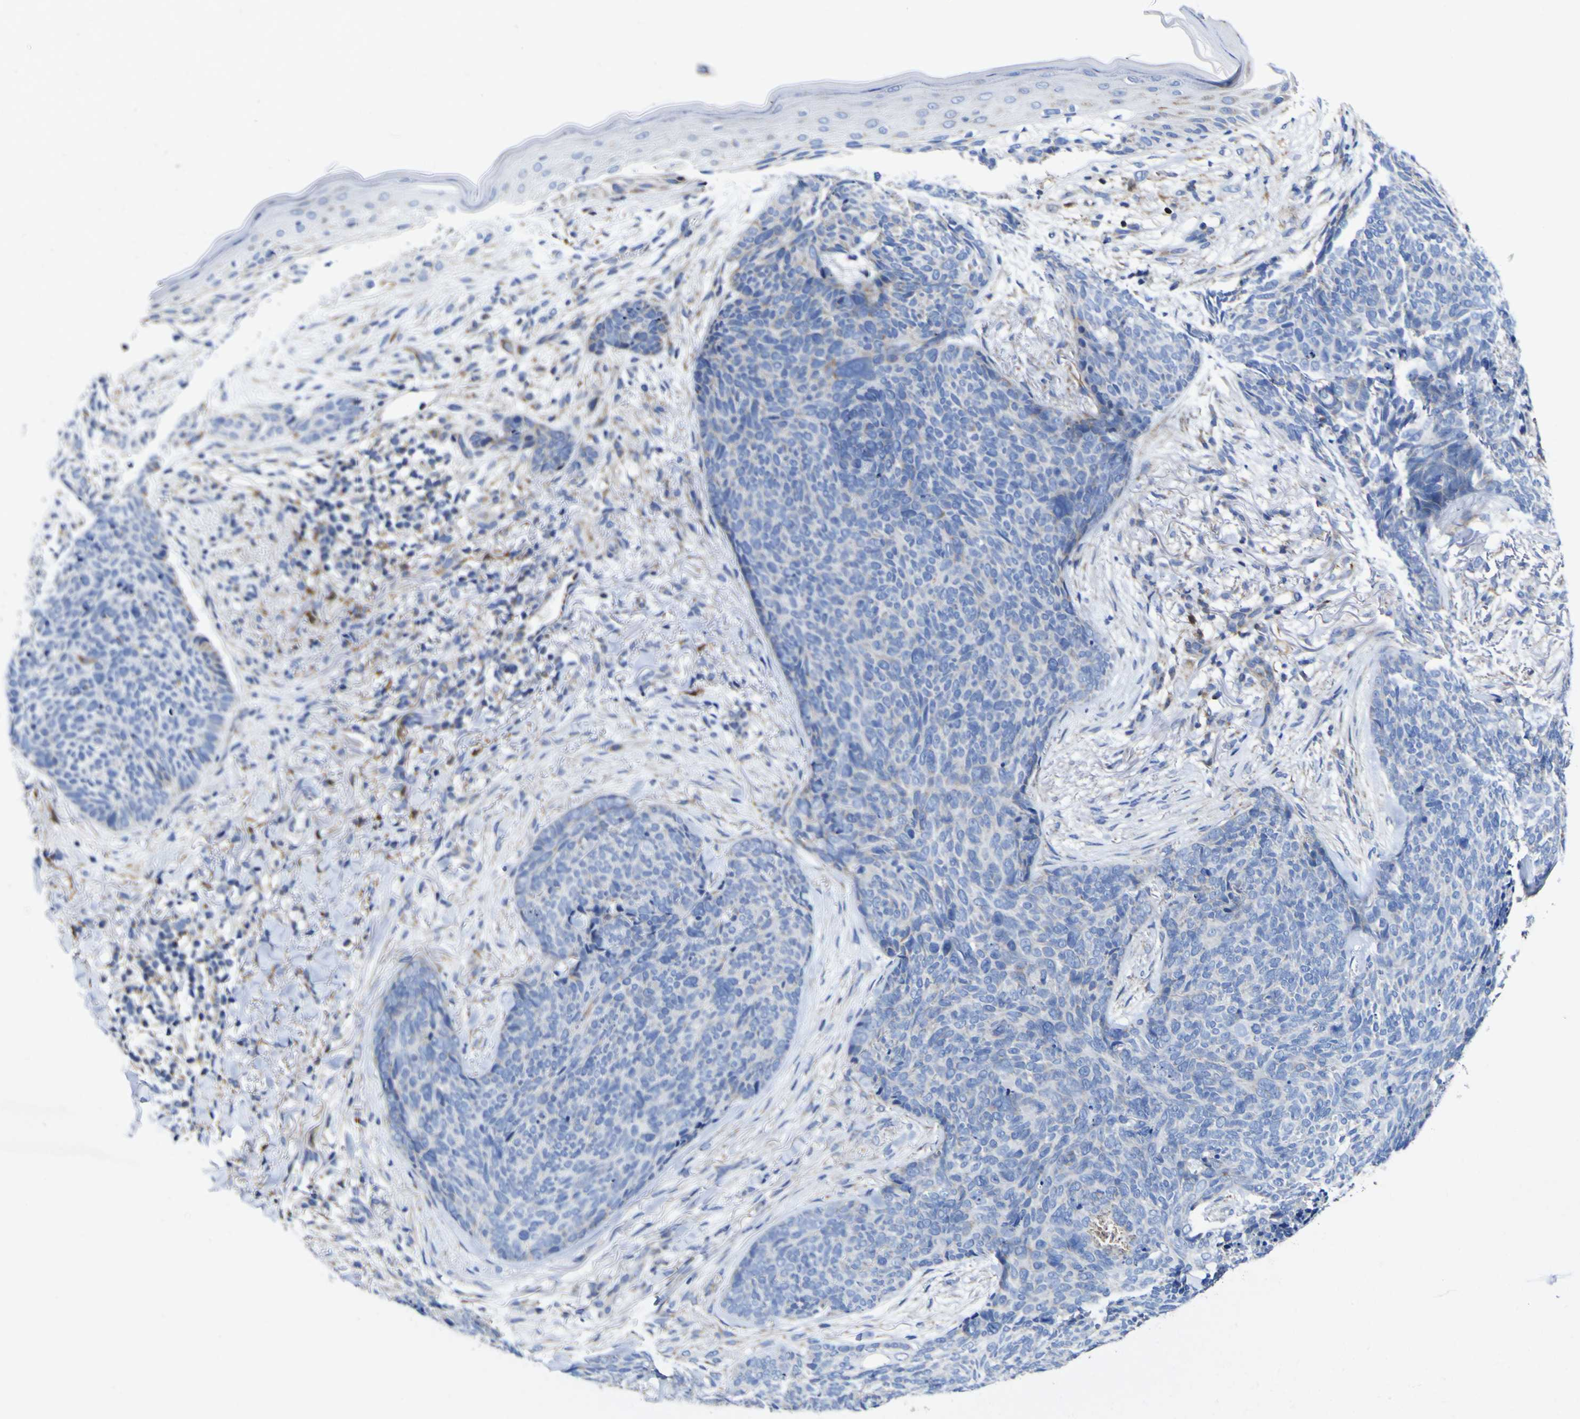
{"staining": {"intensity": "weak", "quantity": "25%-75%", "location": "cytoplasmic/membranous"}, "tissue": "skin cancer", "cell_type": "Tumor cells", "image_type": "cancer", "snomed": [{"axis": "morphology", "description": "Basal cell carcinoma"}, {"axis": "topography", "description": "Skin"}], "caption": "Brown immunohistochemical staining in basal cell carcinoma (skin) reveals weak cytoplasmic/membranous staining in approximately 25%-75% of tumor cells.", "gene": "CCDC90B", "patient": {"sex": "female", "age": 70}}